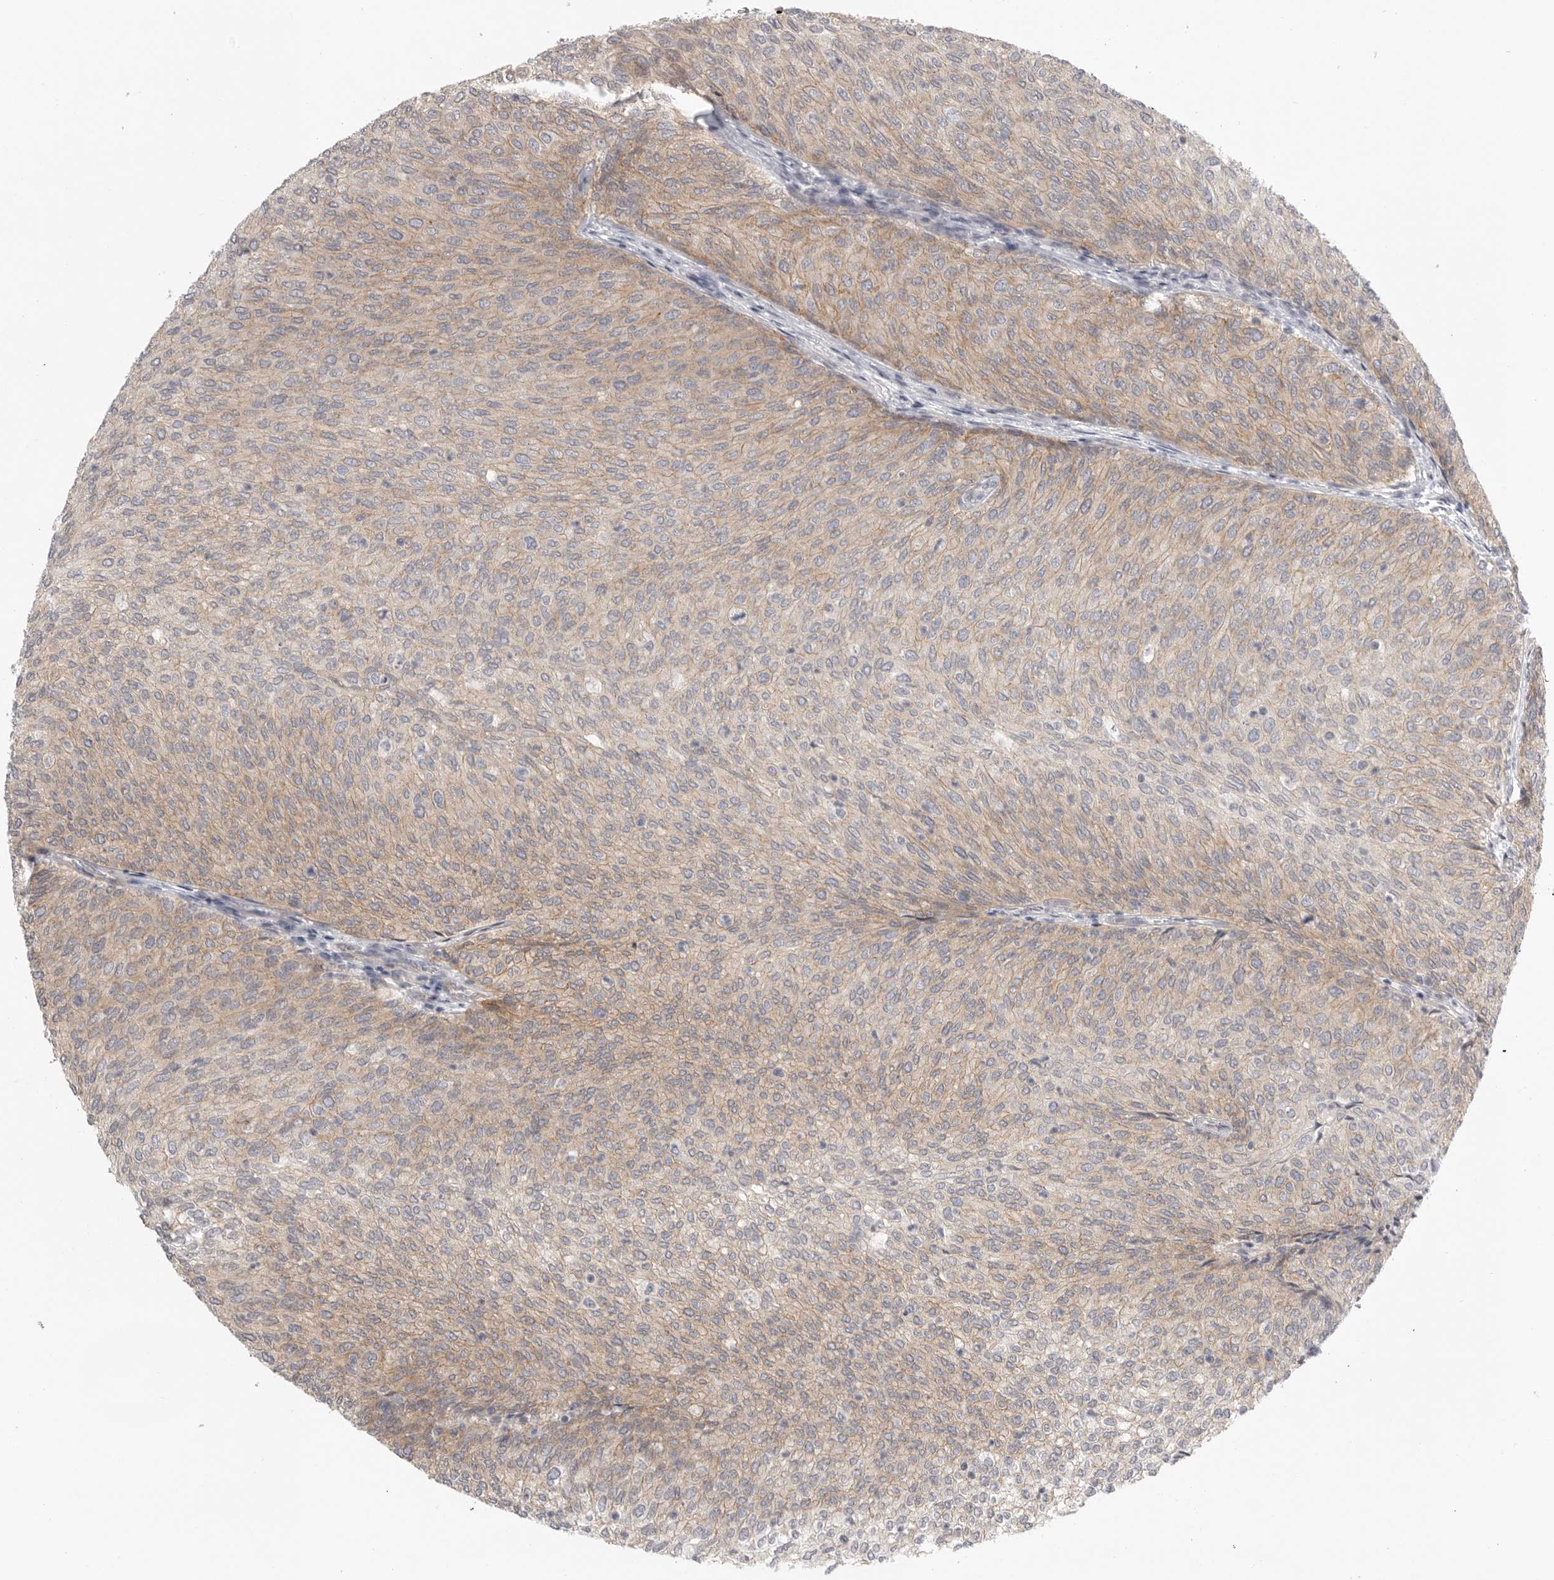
{"staining": {"intensity": "weak", "quantity": "25%-75%", "location": "cytoplasmic/membranous"}, "tissue": "urothelial cancer", "cell_type": "Tumor cells", "image_type": "cancer", "snomed": [{"axis": "morphology", "description": "Urothelial carcinoma, Low grade"}, {"axis": "topography", "description": "Urinary bladder"}], "caption": "Brown immunohistochemical staining in human urothelial carcinoma (low-grade) shows weak cytoplasmic/membranous positivity in about 25%-75% of tumor cells. The staining was performed using DAB to visualize the protein expression in brown, while the nuclei were stained in blue with hematoxylin (Magnification: 20x).", "gene": "STAB2", "patient": {"sex": "female", "age": 79}}